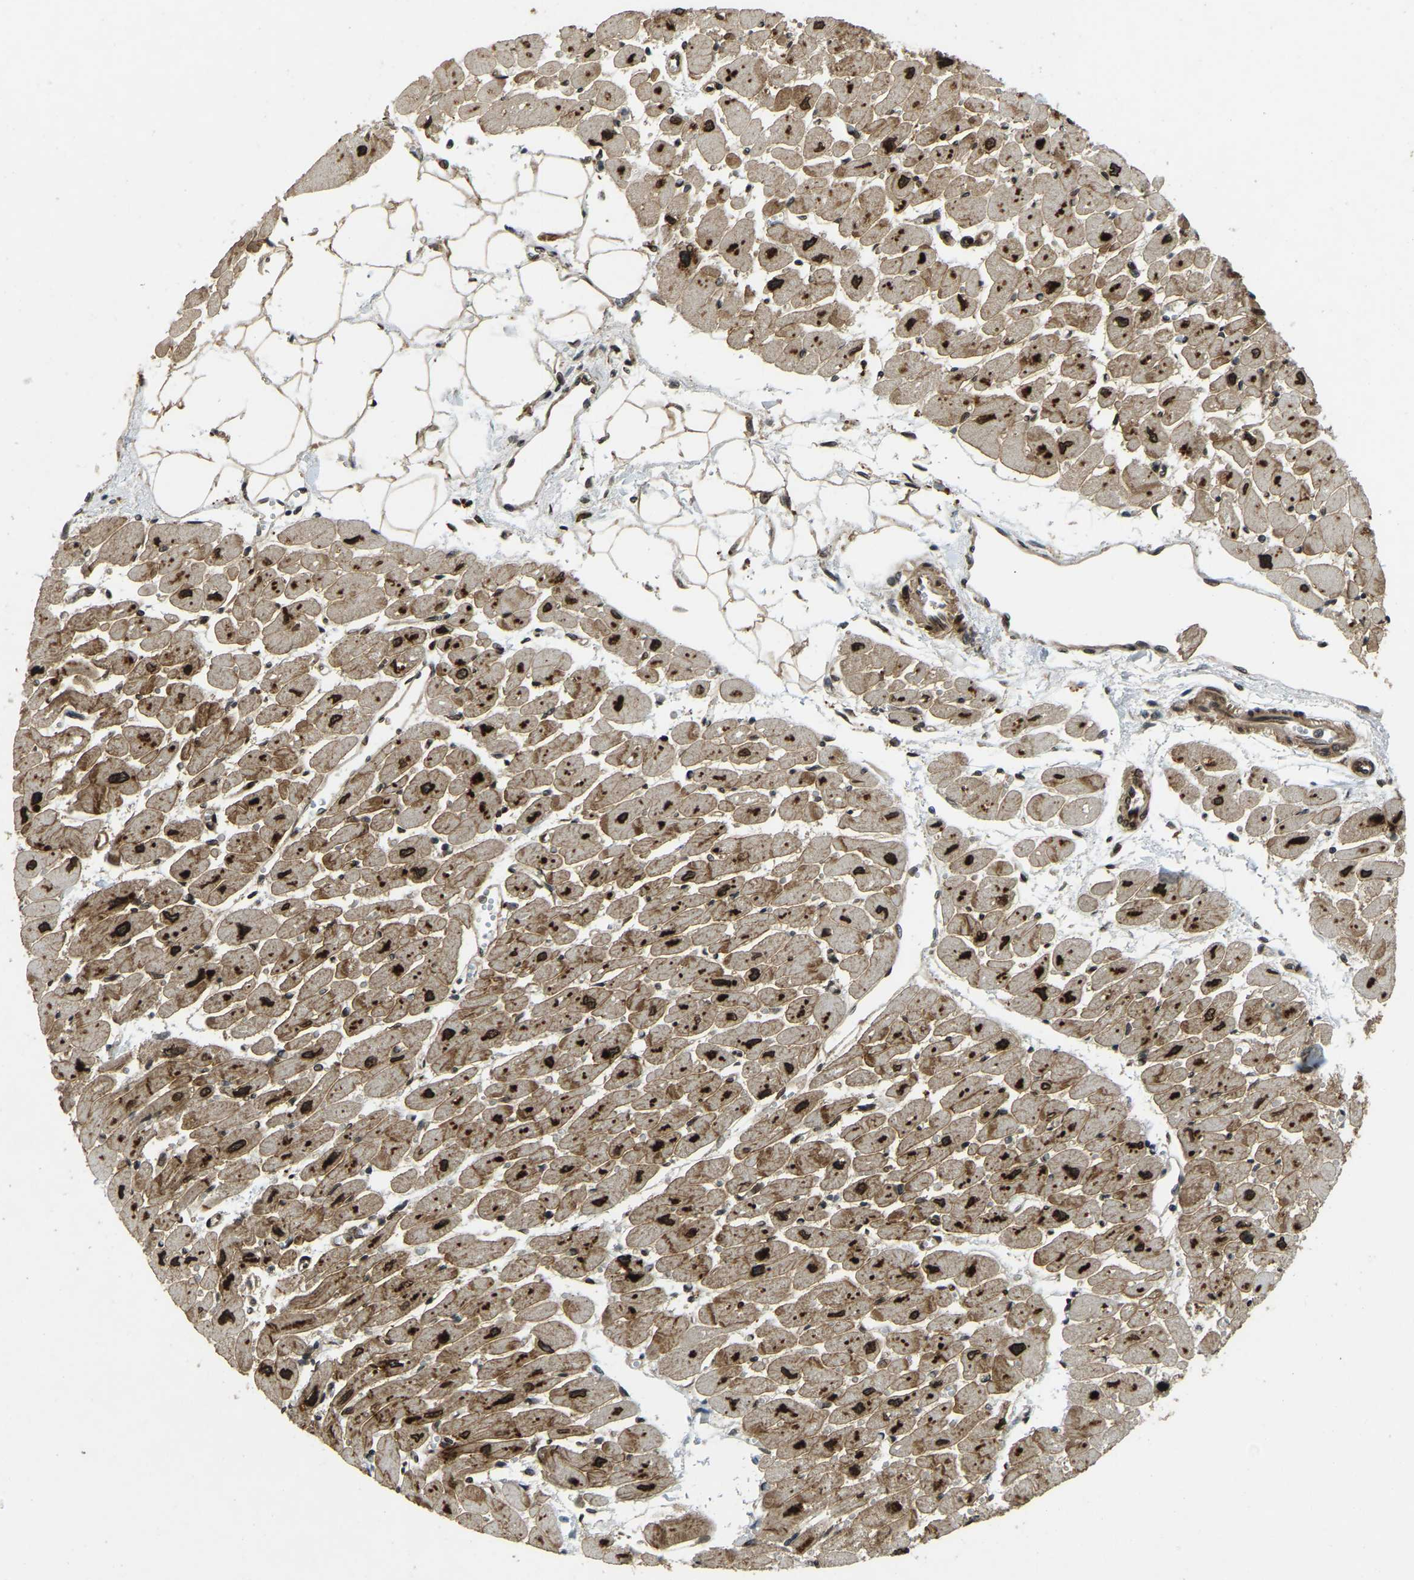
{"staining": {"intensity": "strong", "quantity": ">75%", "location": "cytoplasmic/membranous,nuclear"}, "tissue": "heart muscle", "cell_type": "Cardiomyocytes", "image_type": "normal", "snomed": [{"axis": "morphology", "description": "Normal tissue, NOS"}, {"axis": "topography", "description": "Heart"}], "caption": "Immunohistochemistry (IHC) image of normal human heart muscle stained for a protein (brown), which displays high levels of strong cytoplasmic/membranous,nuclear staining in about >75% of cardiomyocytes.", "gene": "SYNE1", "patient": {"sex": "female", "age": 54}}